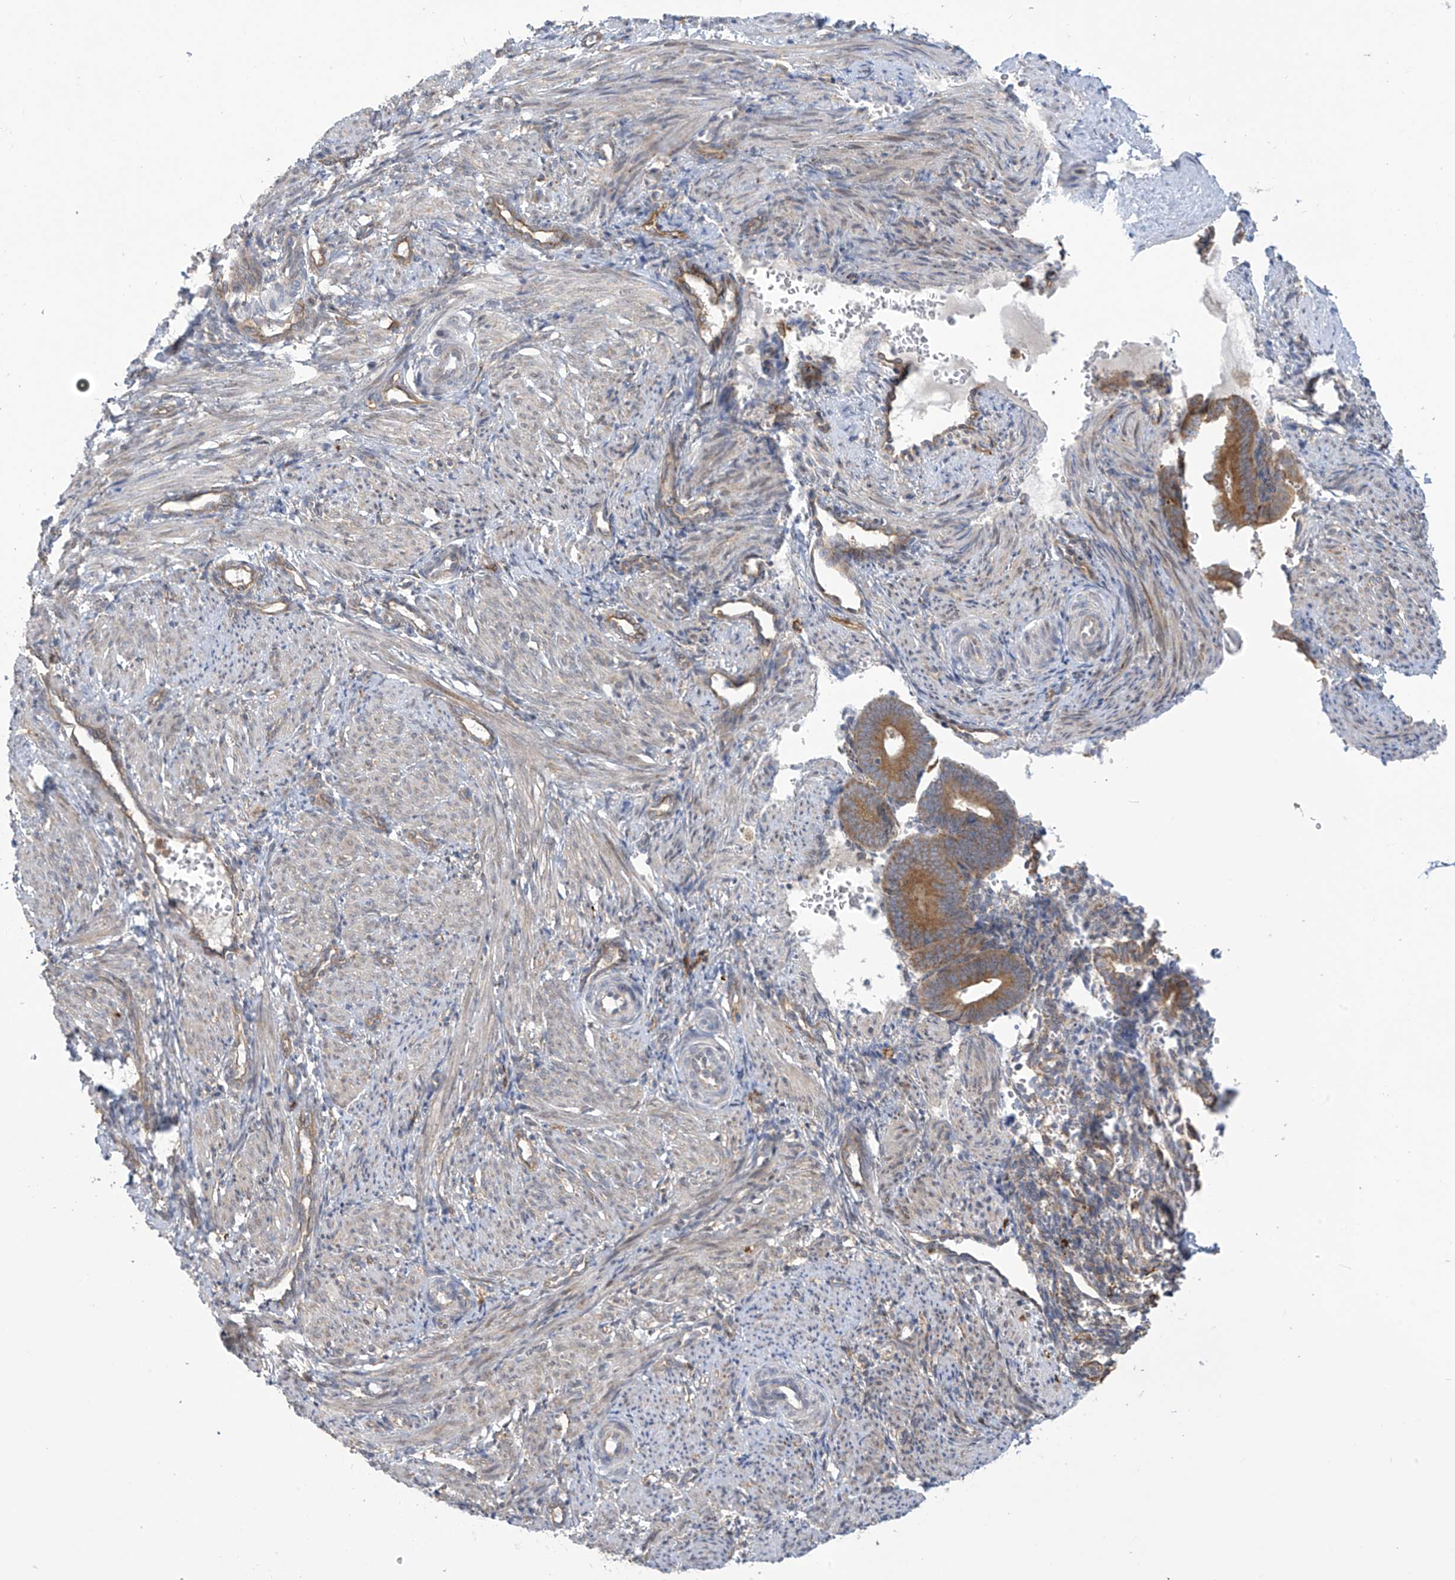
{"staining": {"intensity": "negative", "quantity": "none", "location": "none"}, "tissue": "smooth muscle", "cell_type": "Smooth muscle cells", "image_type": "normal", "snomed": [{"axis": "morphology", "description": "Normal tissue, NOS"}, {"axis": "topography", "description": "Endometrium"}], "caption": "Normal smooth muscle was stained to show a protein in brown. There is no significant staining in smooth muscle cells. The staining was performed using DAB (3,3'-diaminobenzidine) to visualize the protein expression in brown, while the nuclei were stained in blue with hematoxylin (Magnification: 20x).", "gene": "KIAA1522", "patient": {"sex": "female", "age": 33}}